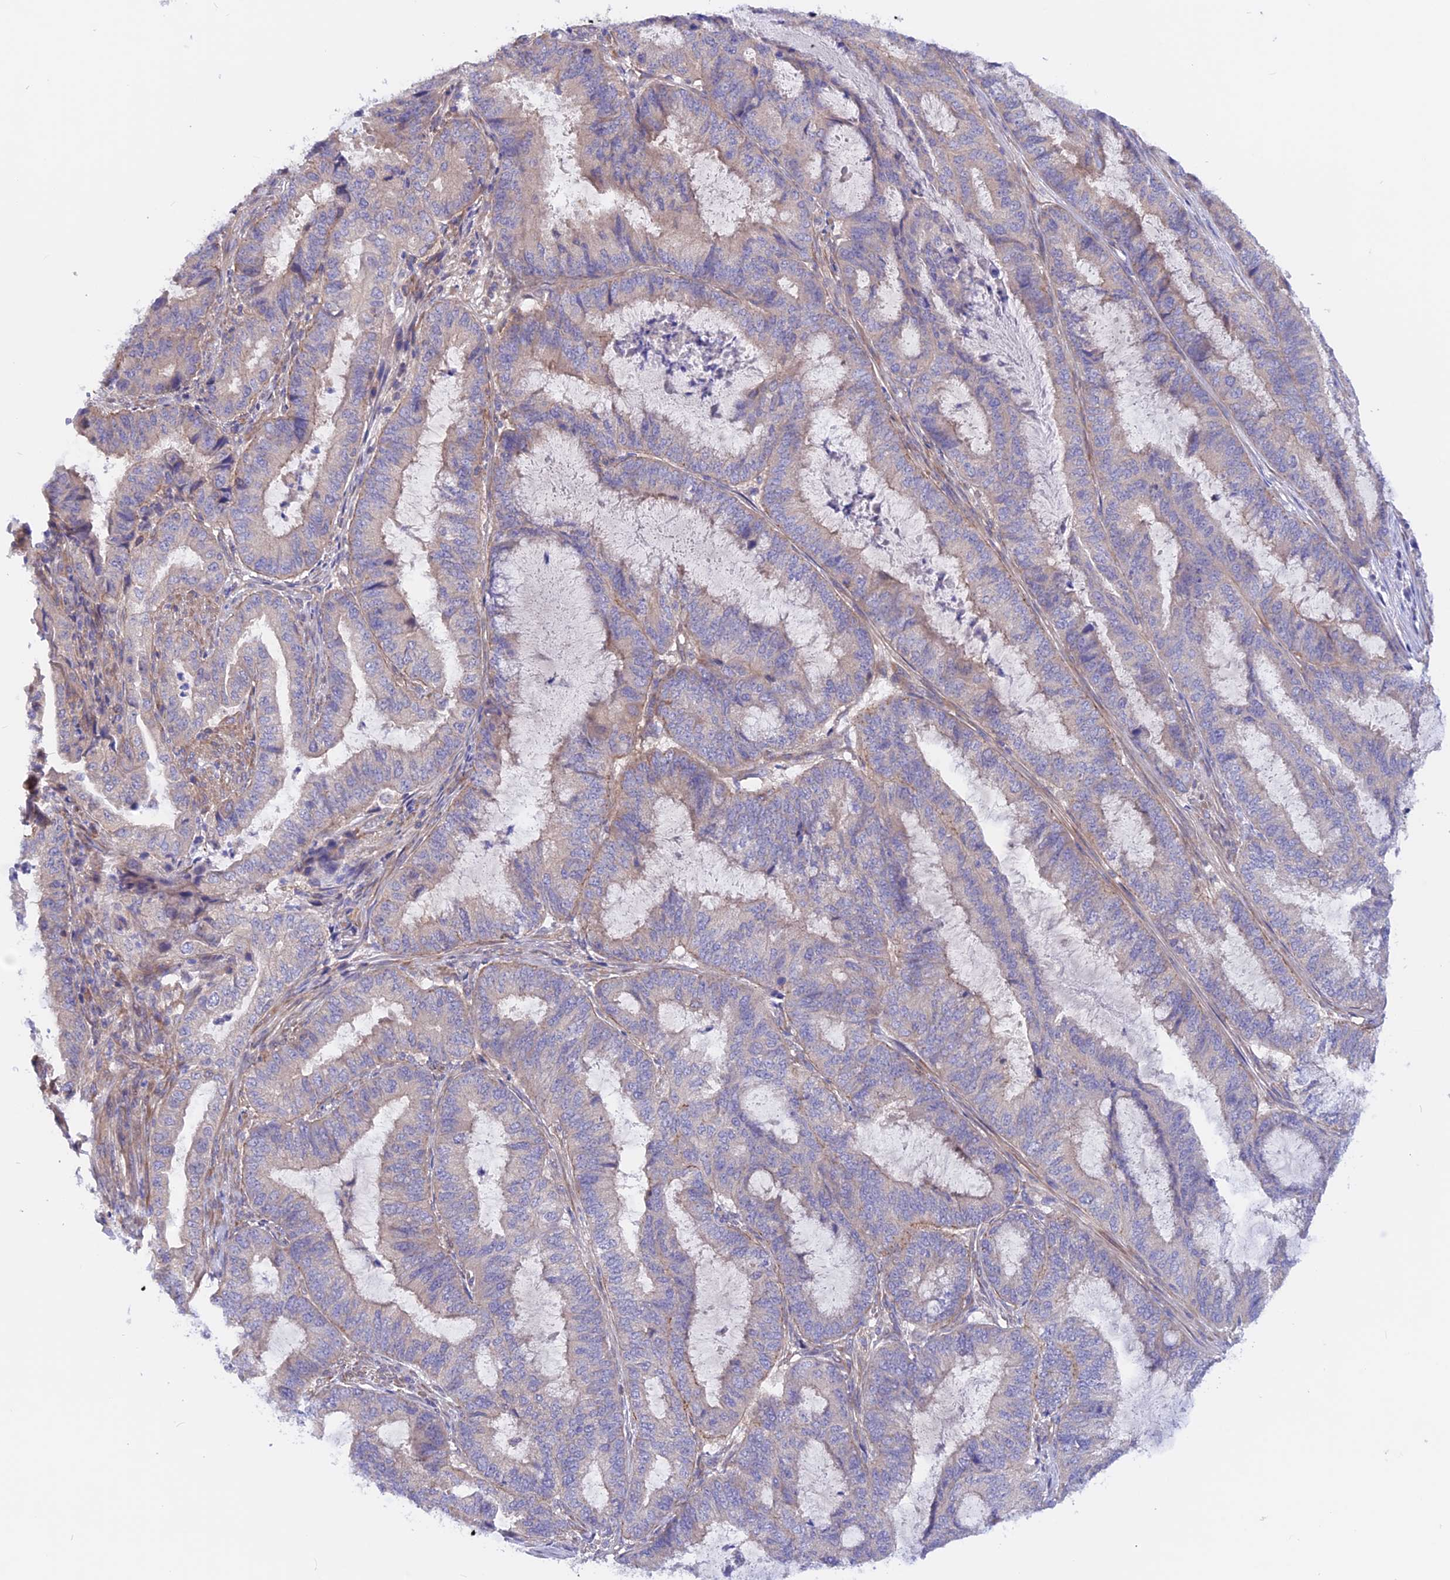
{"staining": {"intensity": "weak", "quantity": "<25%", "location": "cytoplasmic/membranous"}, "tissue": "endometrial cancer", "cell_type": "Tumor cells", "image_type": "cancer", "snomed": [{"axis": "morphology", "description": "Adenocarcinoma, NOS"}, {"axis": "topography", "description": "Endometrium"}], "caption": "The image demonstrates no staining of tumor cells in endometrial cancer (adenocarcinoma). (DAB (3,3'-diaminobenzidine) immunohistochemistry (IHC) visualized using brightfield microscopy, high magnification).", "gene": "HYCC1", "patient": {"sex": "female", "age": 51}}